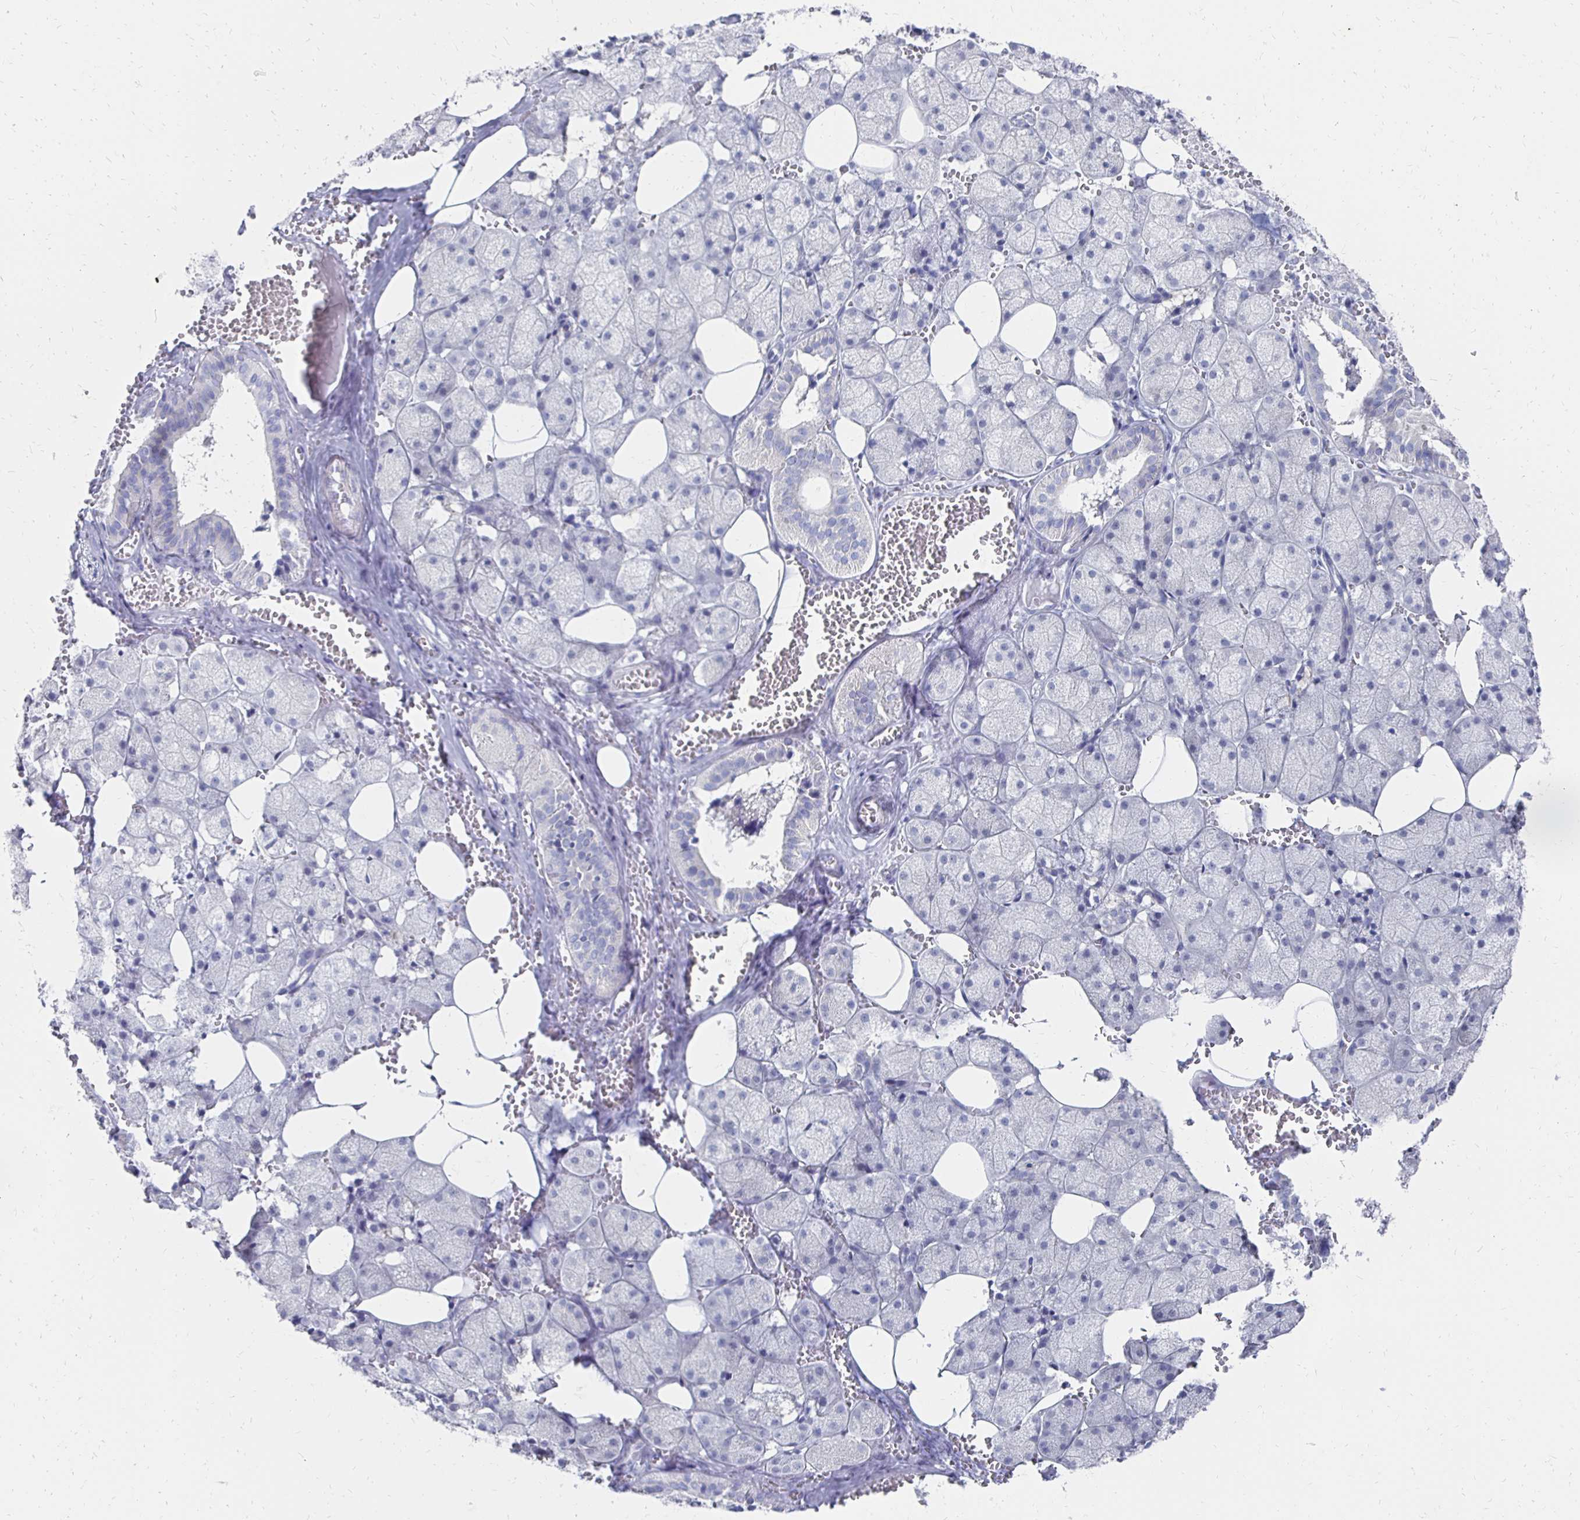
{"staining": {"intensity": "negative", "quantity": "none", "location": "none"}, "tissue": "salivary gland", "cell_type": "Glandular cells", "image_type": "normal", "snomed": [{"axis": "morphology", "description": "Normal tissue, NOS"}, {"axis": "topography", "description": "Salivary gland"}, {"axis": "topography", "description": "Peripheral nerve tissue"}], "caption": "Immunohistochemistry of normal salivary gland displays no positivity in glandular cells.", "gene": "SYCP3", "patient": {"sex": "male", "age": 38}}